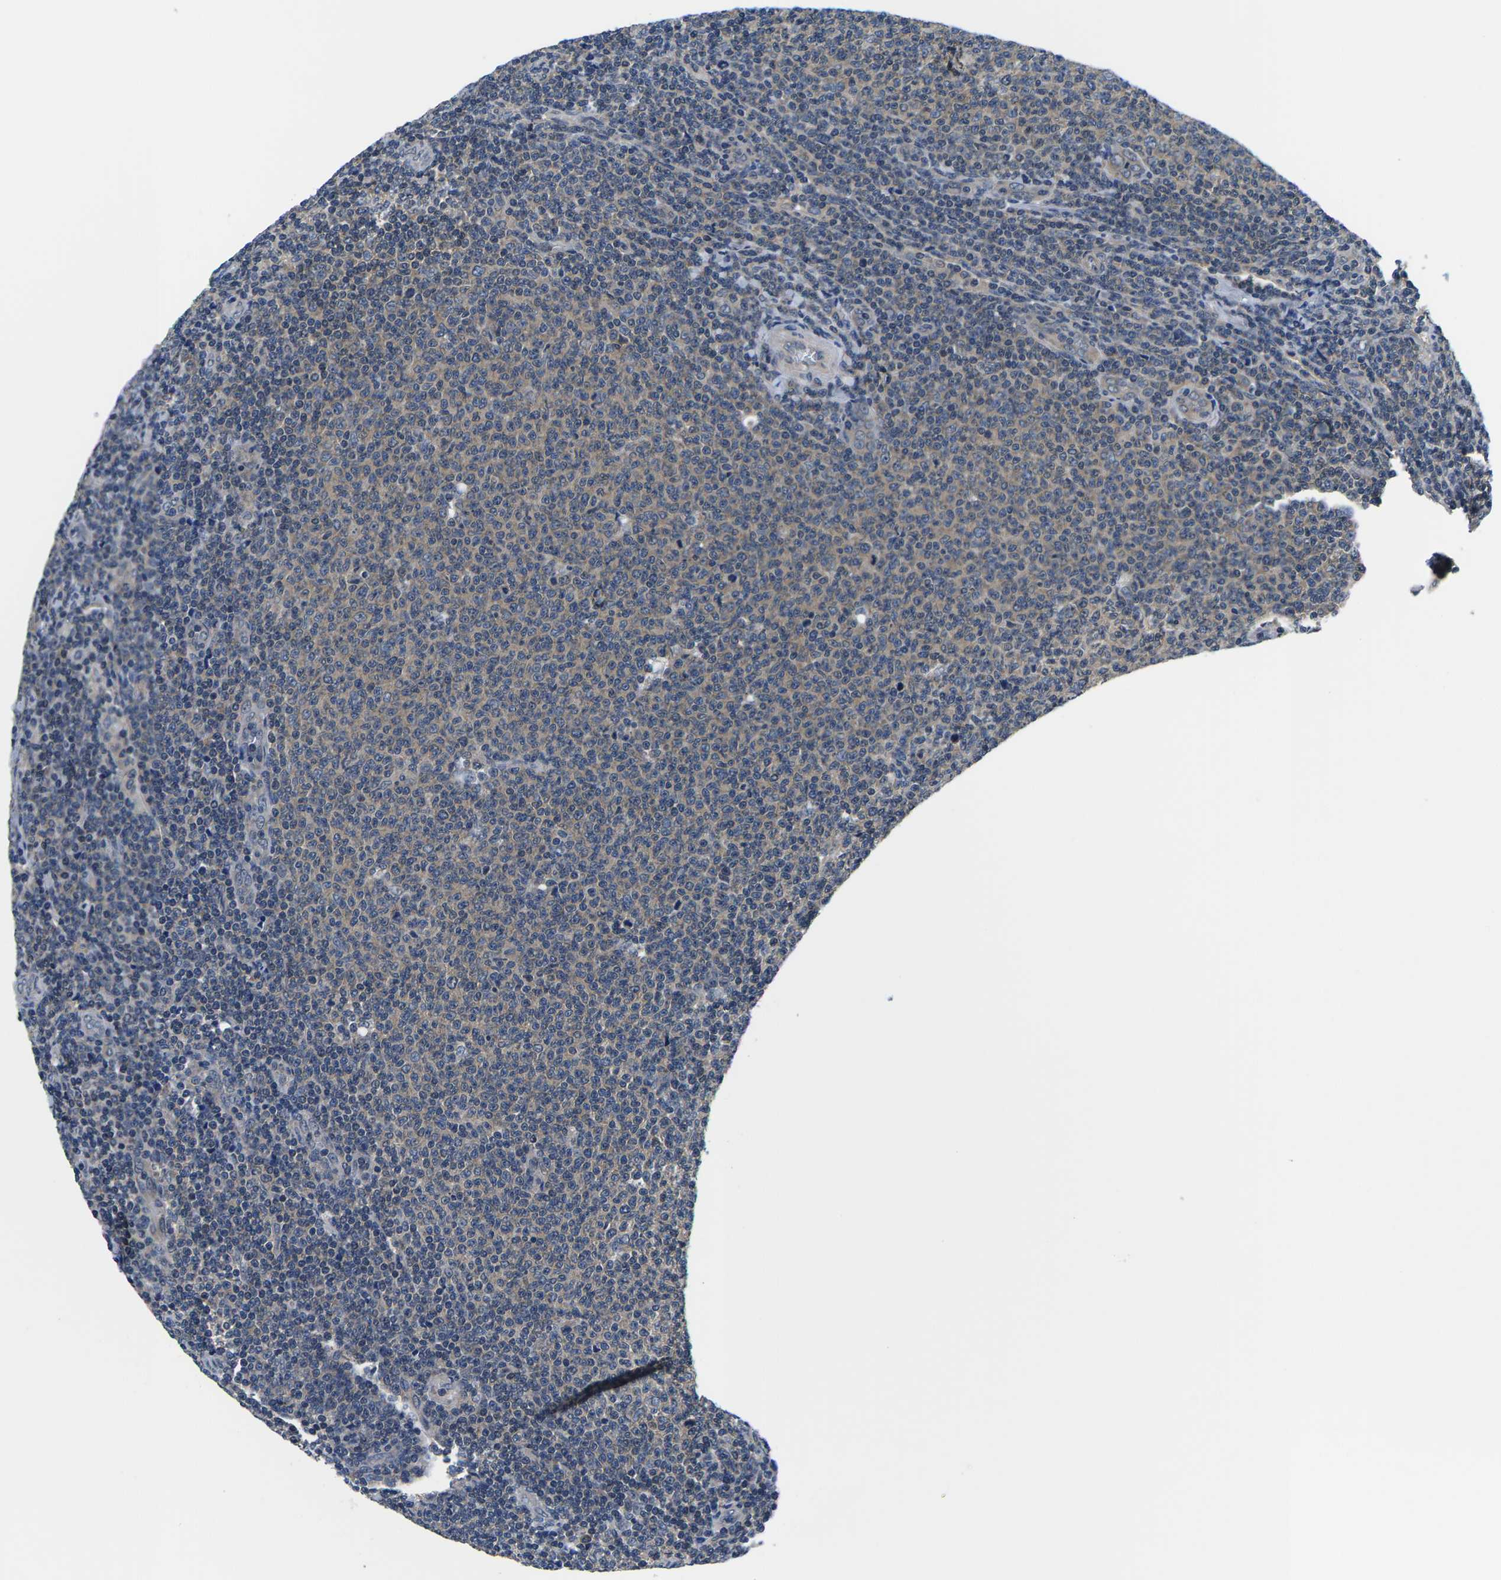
{"staining": {"intensity": "moderate", "quantity": ">75%", "location": "cytoplasmic/membranous"}, "tissue": "lymphoma", "cell_type": "Tumor cells", "image_type": "cancer", "snomed": [{"axis": "morphology", "description": "Malignant lymphoma, non-Hodgkin's type, Low grade"}, {"axis": "topography", "description": "Lymph node"}], "caption": "A brown stain highlights moderate cytoplasmic/membranous expression of a protein in human malignant lymphoma, non-Hodgkin's type (low-grade) tumor cells. (DAB (3,3'-diaminobenzidine) IHC, brown staining for protein, blue staining for nuclei).", "gene": "GSK3B", "patient": {"sex": "male", "age": 66}}